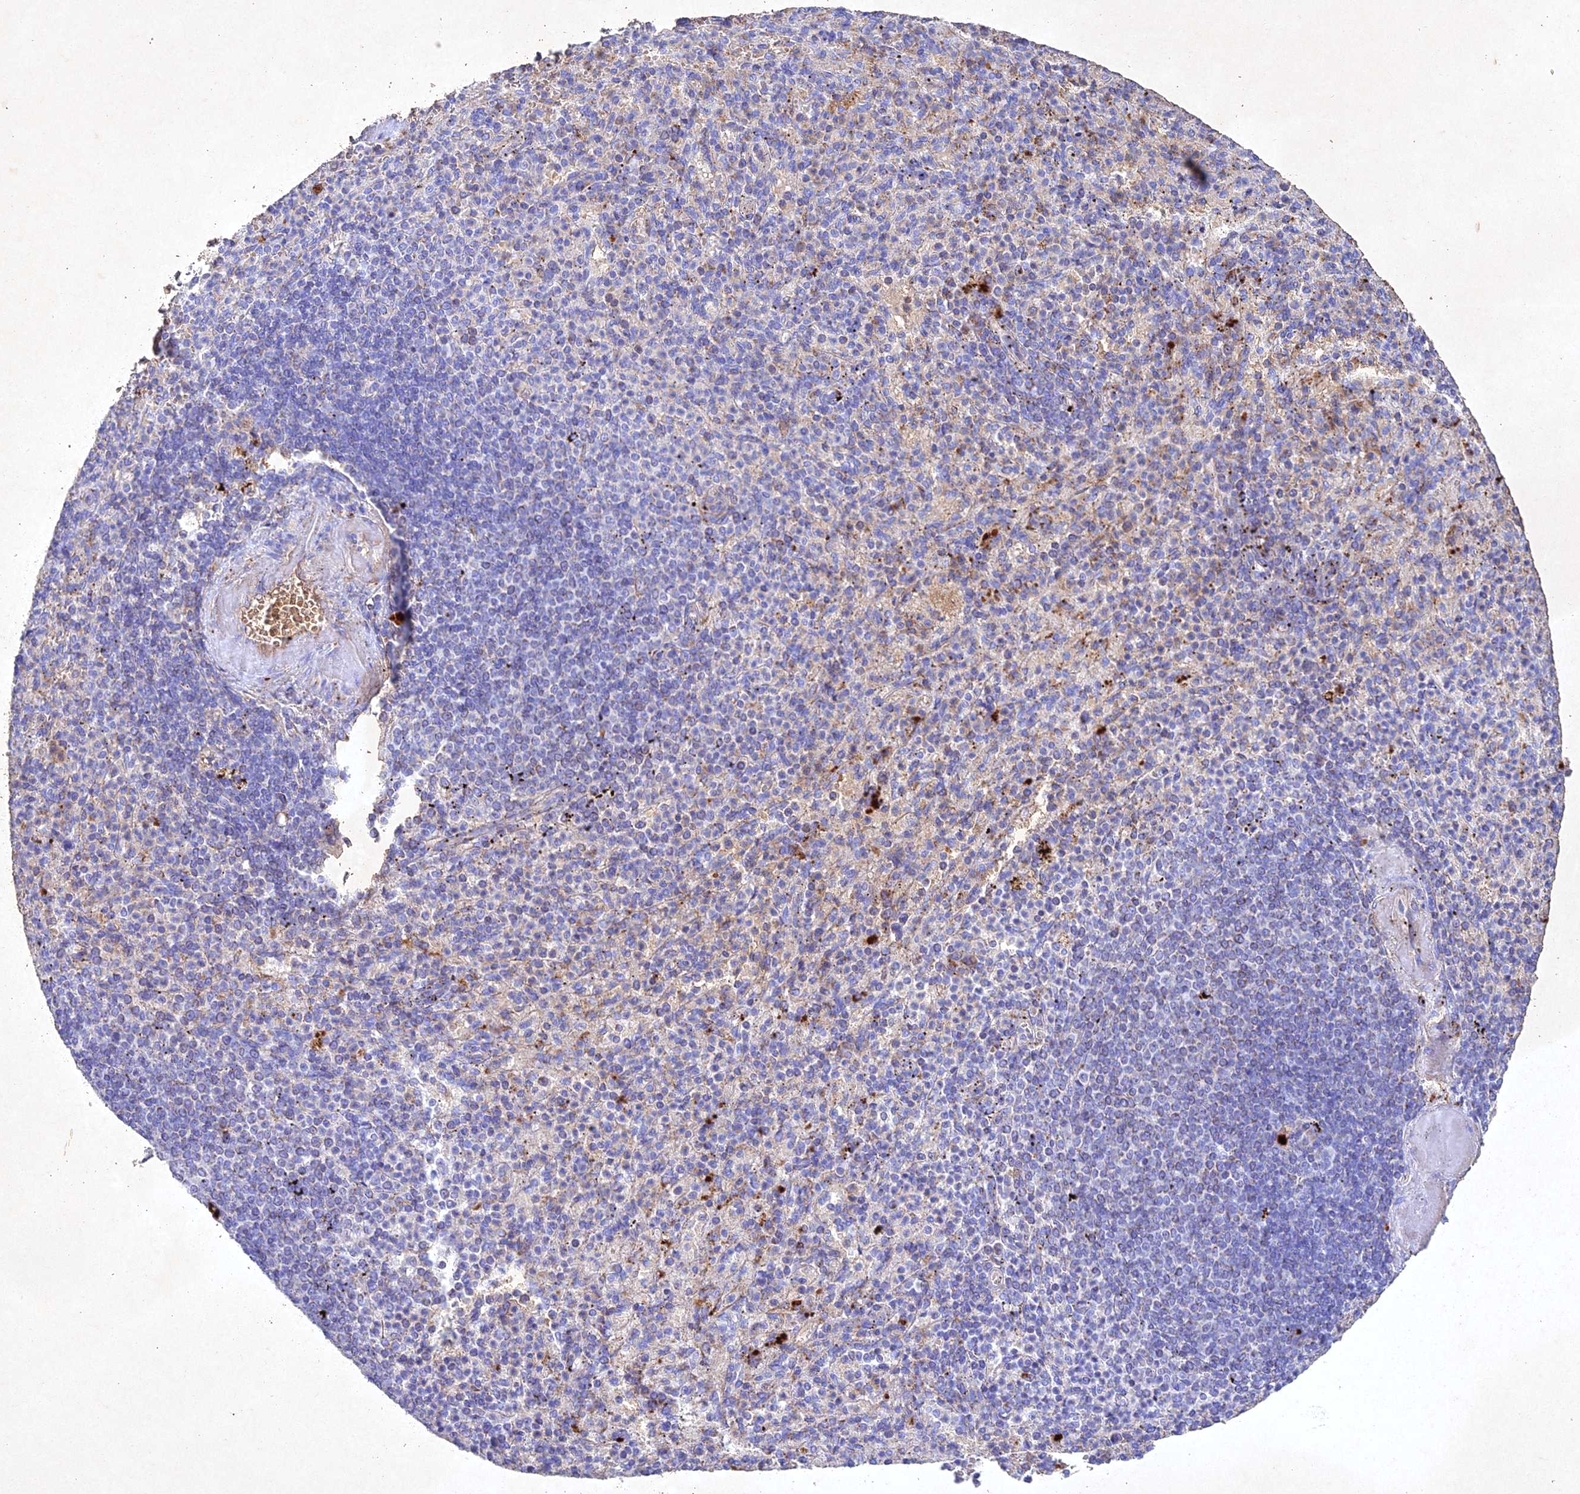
{"staining": {"intensity": "negative", "quantity": "none", "location": "none"}, "tissue": "spleen", "cell_type": "Cells in red pulp", "image_type": "normal", "snomed": [{"axis": "morphology", "description": "Normal tissue, NOS"}, {"axis": "topography", "description": "Spleen"}], "caption": "DAB (3,3'-diaminobenzidine) immunohistochemical staining of benign spleen displays no significant positivity in cells in red pulp. (IHC, brightfield microscopy, high magnification).", "gene": "NDUFV1", "patient": {"sex": "female", "age": 74}}